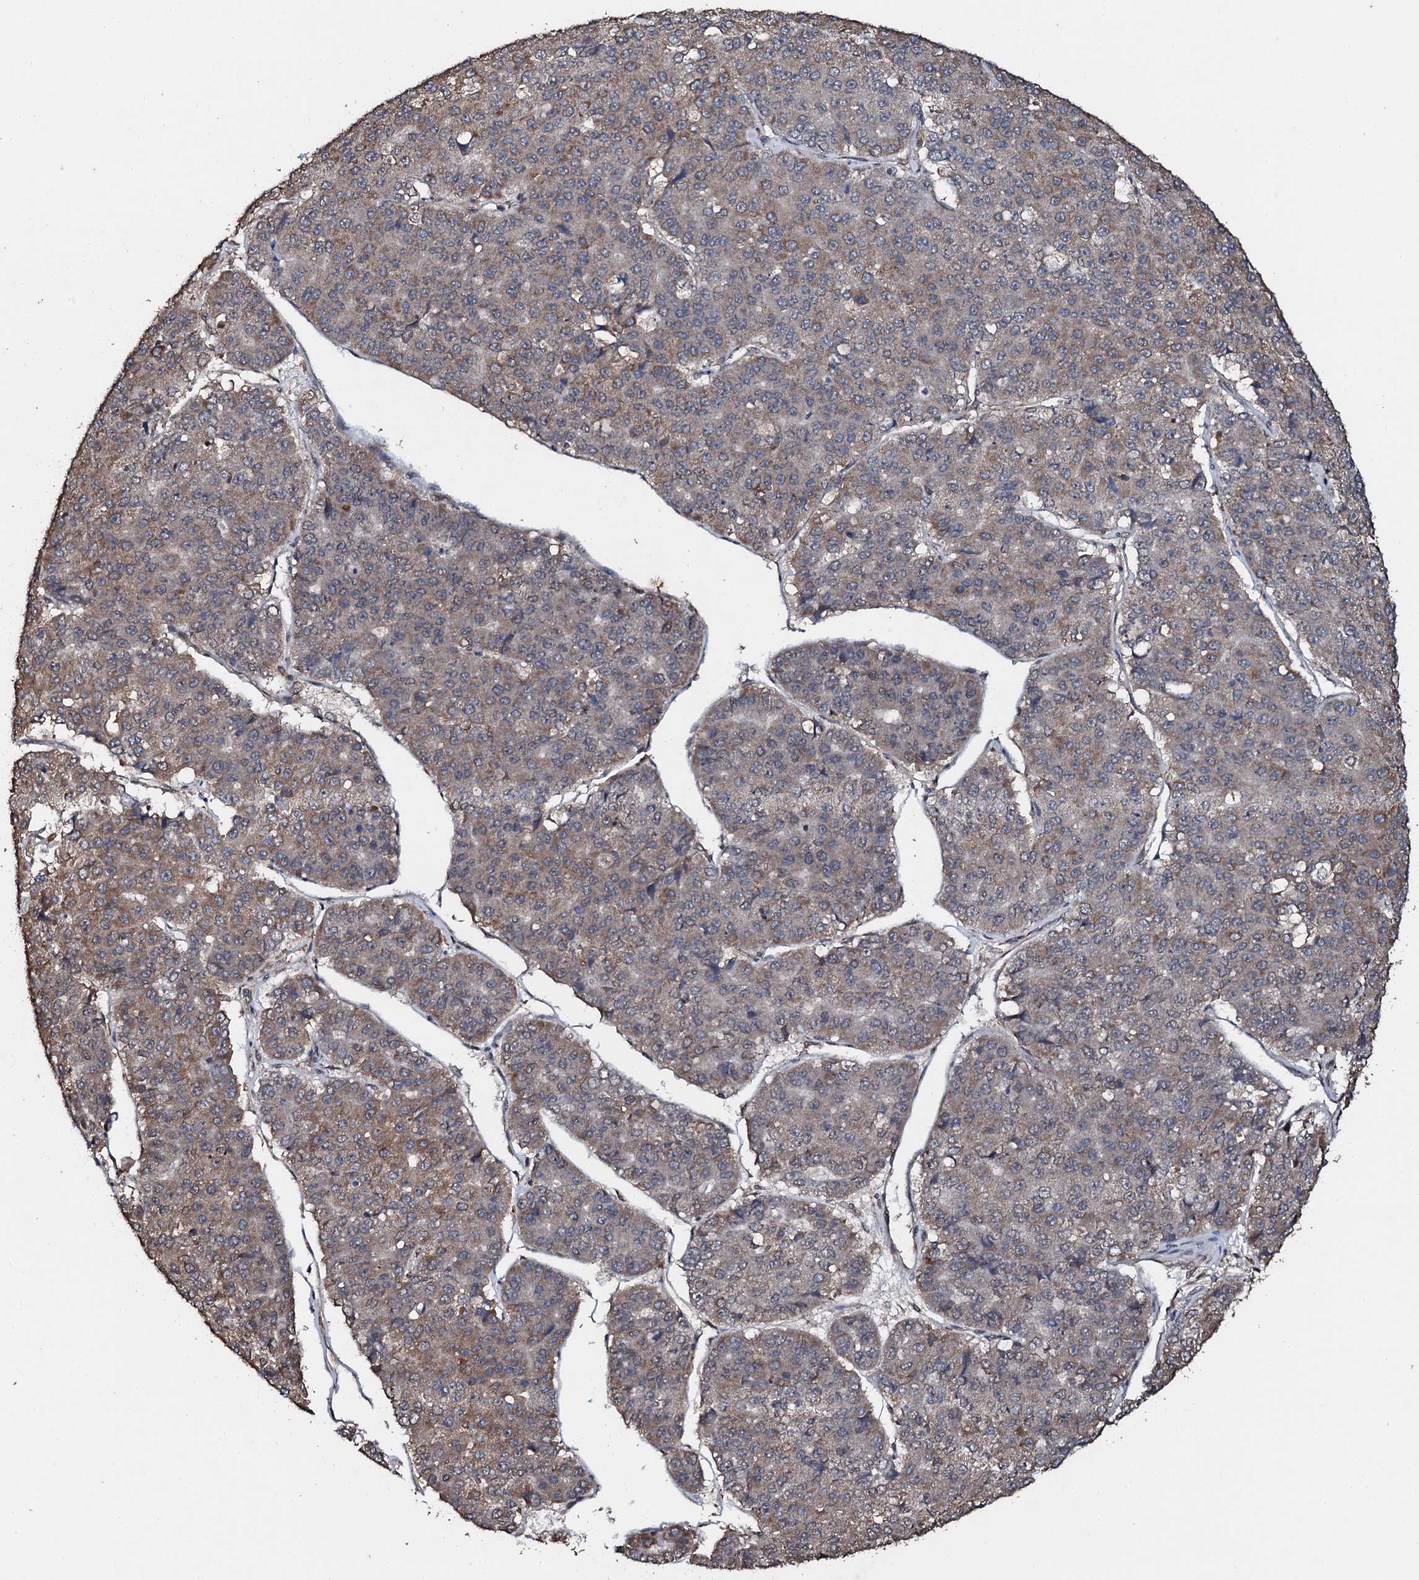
{"staining": {"intensity": "weak", "quantity": "<25%", "location": "cytoplasmic/membranous"}, "tissue": "pancreatic cancer", "cell_type": "Tumor cells", "image_type": "cancer", "snomed": [{"axis": "morphology", "description": "Adenocarcinoma, NOS"}, {"axis": "topography", "description": "Pancreas"}], "caption": "Pancreatic adenocarcinoma was stained to show a protein in brown. There is no significant positivity in tumor cells.", "gene": "ADAMTS10", "patient": {"sex": "male", "age": 50}}